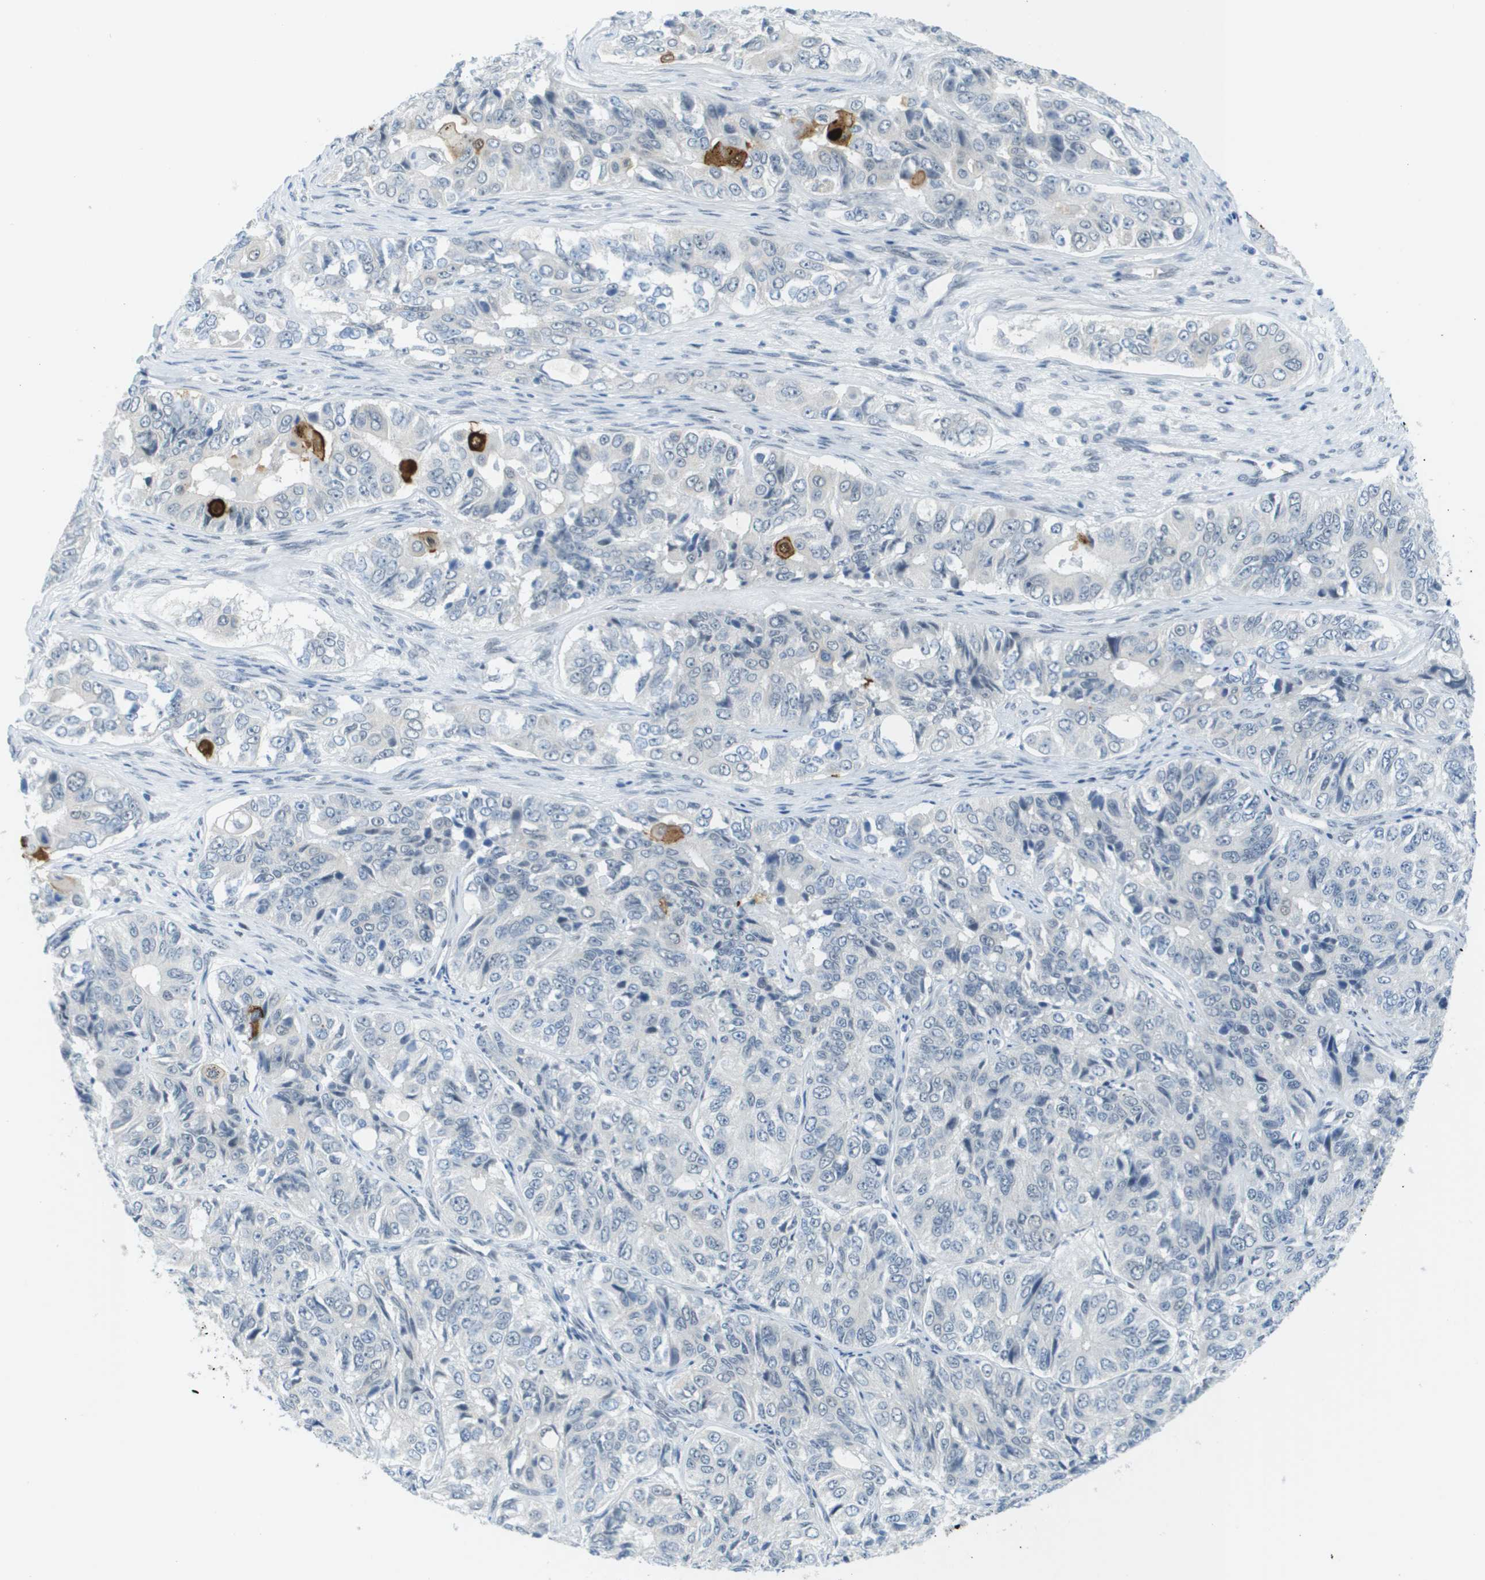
{"staining": {"intensity": "negative", "quantity": "none", "location": "none"}, "tissue": "ovarian cancer", "cell_type": "Tumor cells", "image_type": "cancer", "snomed": [{"axis": "morphology", "description": "Carcinoma, endometroid"}, {"axis": "topography", "description": "Ovary"}], "caption": "This is a histopathology image of immunohistochemistry (IHC) staining of ovarian cancer (endometroid carcinoma), which shows no expression in tumor cells.", "gene": "ARID1B", "patient": {"sex": "female", "age": 51}}